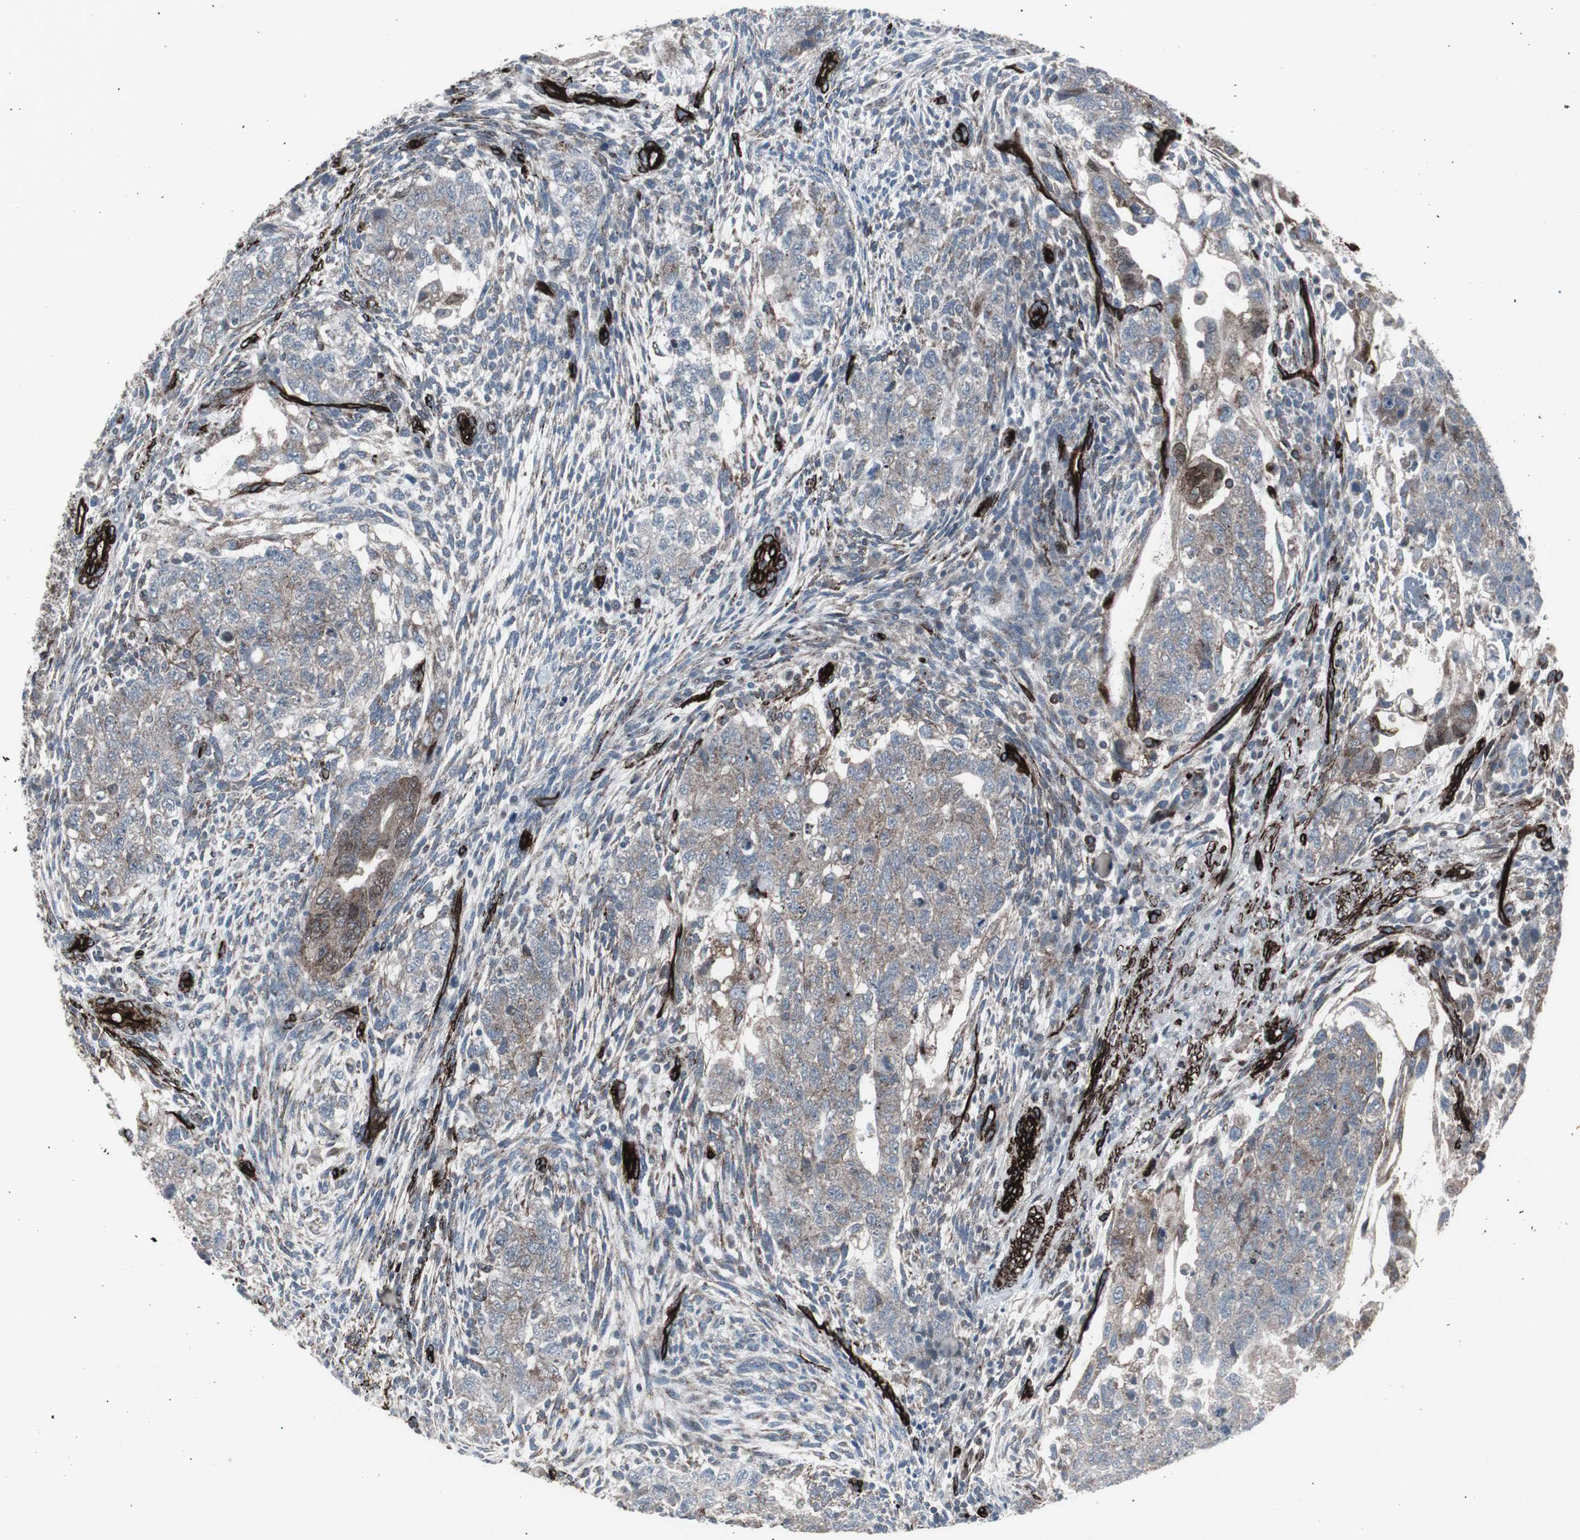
{"staining": {"intensity": "weak", "quantity": "25%-75%", "location": "cytoplasmic/membranous"}, "tissue": "testis cancer", "cell_type": "Tumor cells", "image_type": "cancer", "snomed": [{"axis": "morphology", "description": "Normal tissue, NOS"}, {"axis": "morphology", "description": "Carcinoma, Embryonal, NOS"}, {"axis": "topography", "description": "Testis"}], "caption": "Tumor cells show weak cytoplasmic/membranous staining in about 25%-75% of cells in testis cancer (embryonal carcinoma). Using DAB (3,3'-diaminobenzidine) (brown) and hematoxylin (blue) stains, captured at high magnification using brightfield microscopy.", "gene": "PDGFA", "patient": {"sex": "male", "age": 36}}